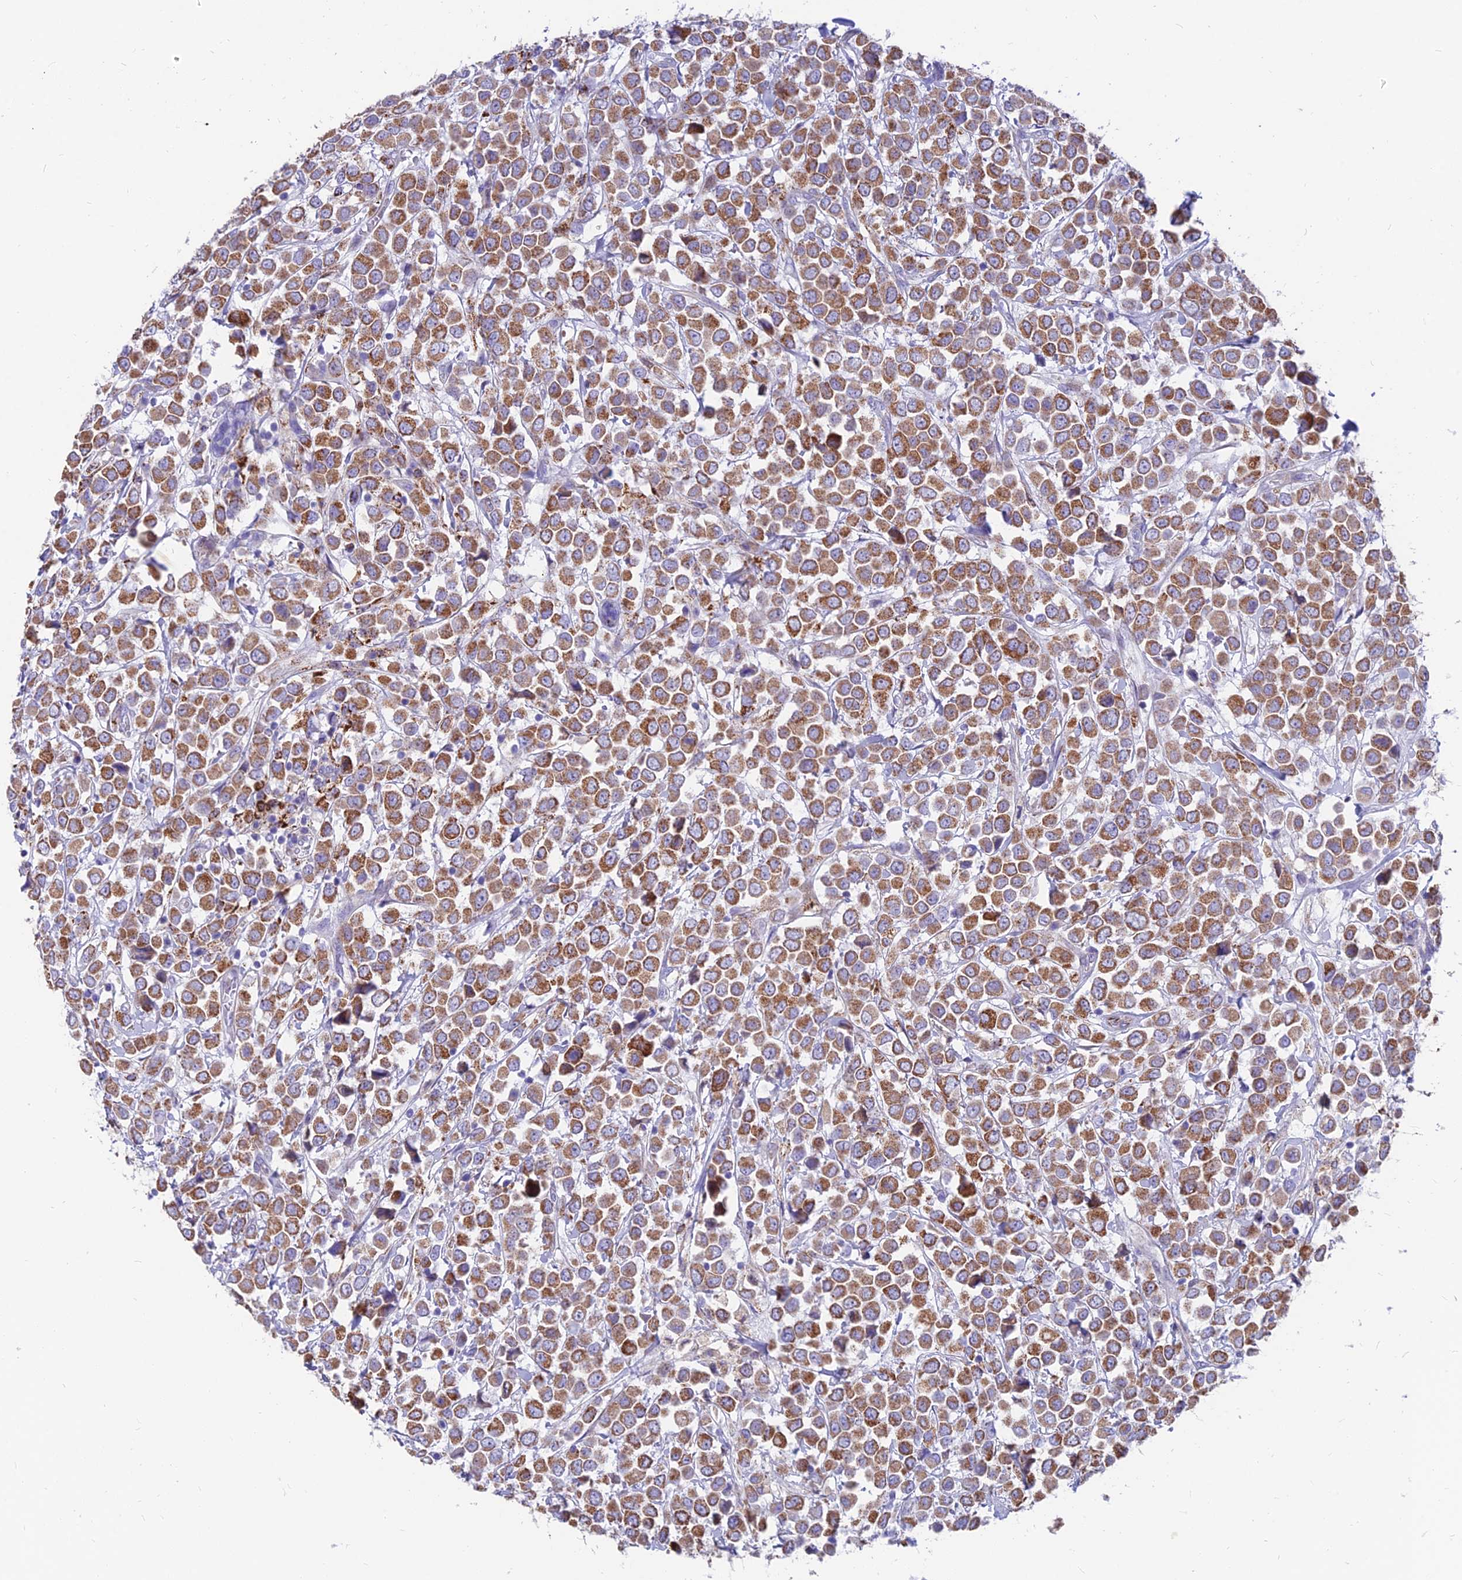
{"staining": {"intensity": "moderate", "quantity": ">75%", "location": "cytoplasmic/membranous"}, "tissue": "breast cancer", "cell_type": "Tumor cells", "image_type": "cancer", "snomed": [{"axis": "morphology", "description": "Duct carcinoma"}, {"axis": "topography", "description": "Breast"}], "caption": "Breast cancer stained with a brown dye displays moderate cytoplasmic/membranous positive staining in about >75% of tumor cells.", "gene": "TIGD6", "patient": {"sex": "female", "age": 61}}